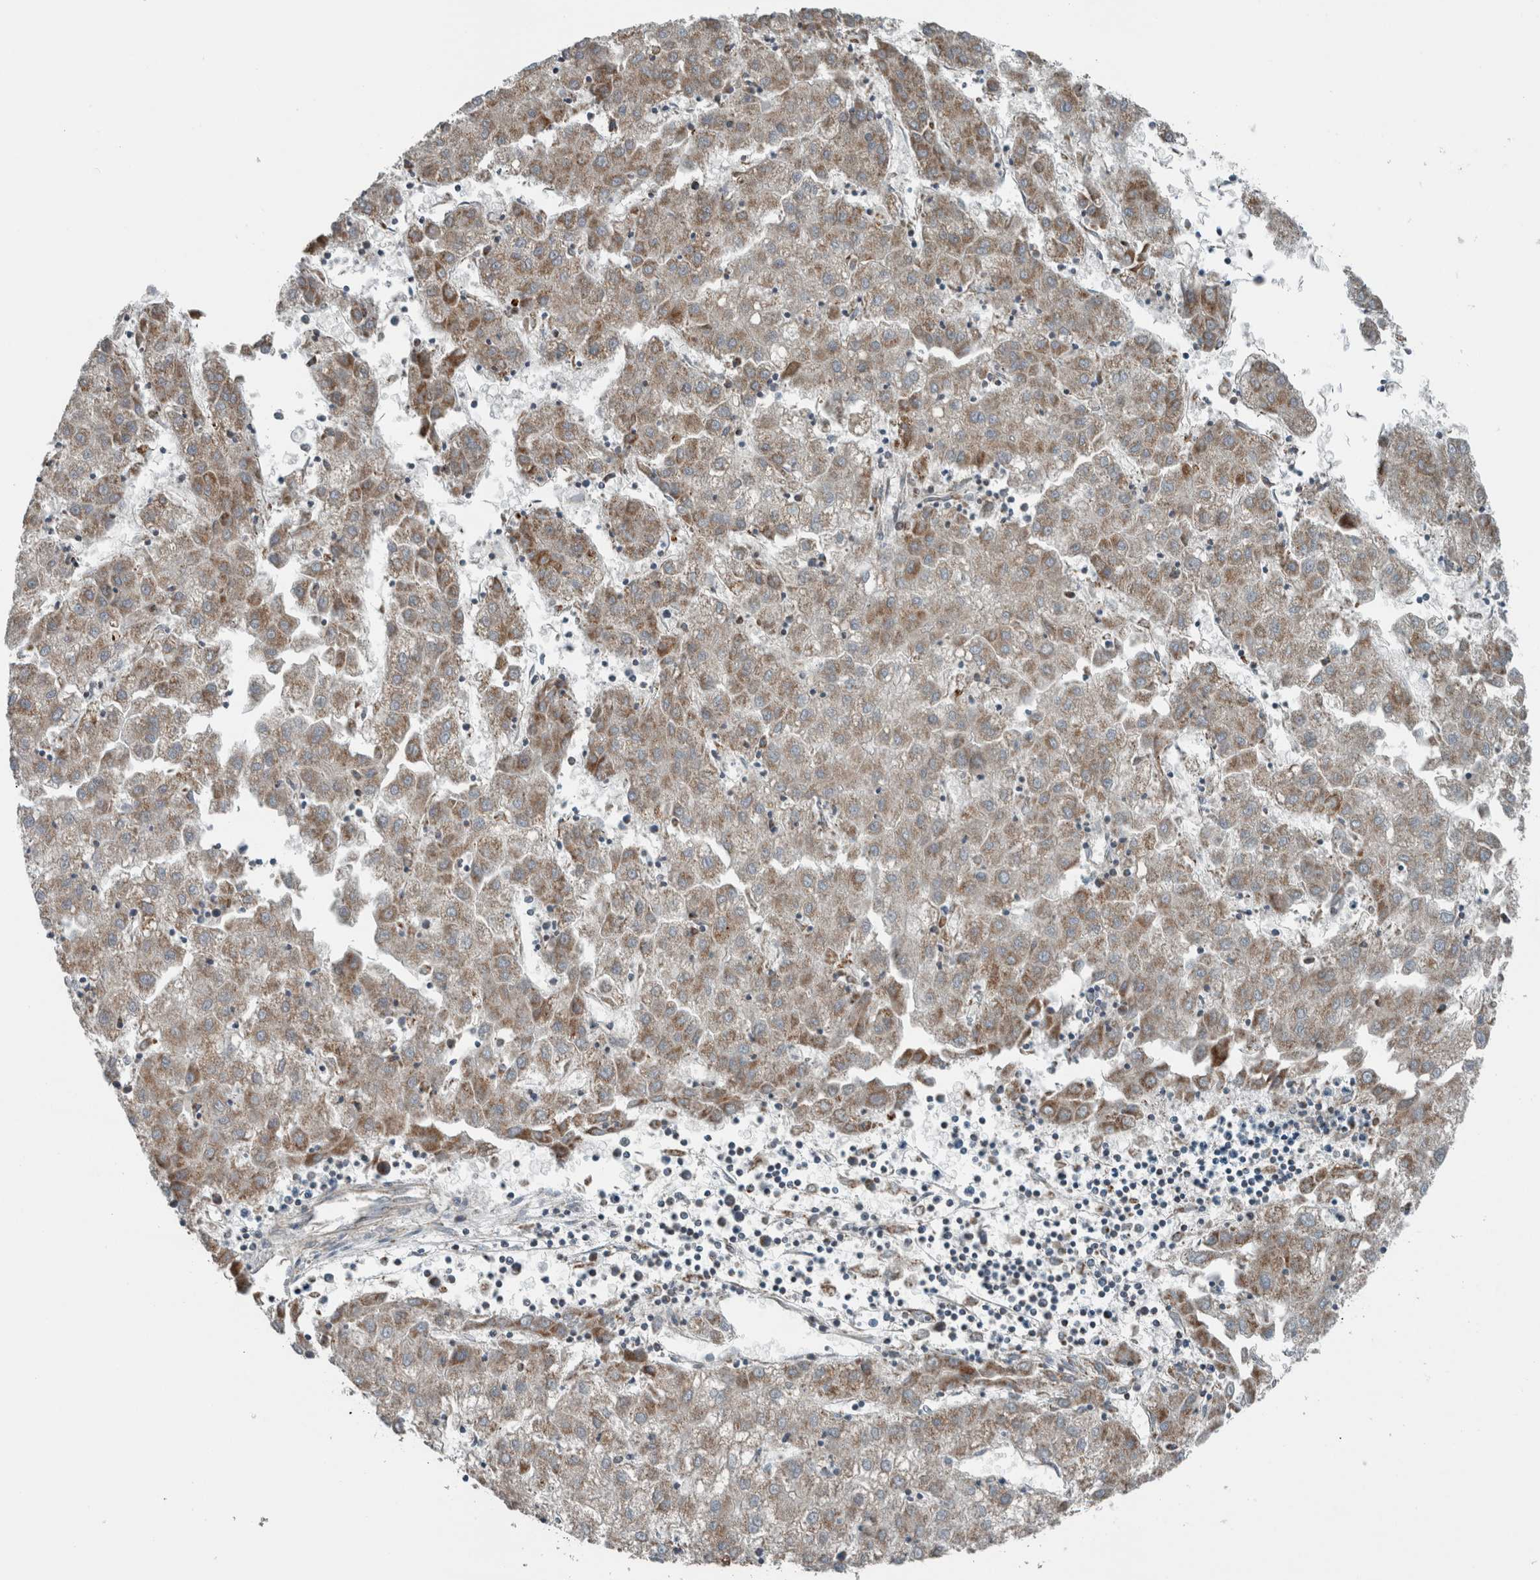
{"staining": {"intensity": "weak", "quantity": ">75%", "location": "cytoplasmic/membranous"}, "tissue": "liver cancer", "cell_type": "Tumor cells", "image_type": "cancer", "snomed": [{"axis": "morphology", "description": "Carcinoma, Hepatocellular, NOS"}, {"axis": "topography", "description": "Liver"}], "caption": "The histopathology image exhibits immunohistochemical staining of liver hepatocellular carcinoma. There is weak cytoplasmic/membranous positivity is present in approximately >75% of tumor cells. (DAB (3,3'-diaminobenzidine) IHC with brightfield microscopy, high magnification).", "gene": "GBA2", "patient": {"sex": "male", "age": 72}}